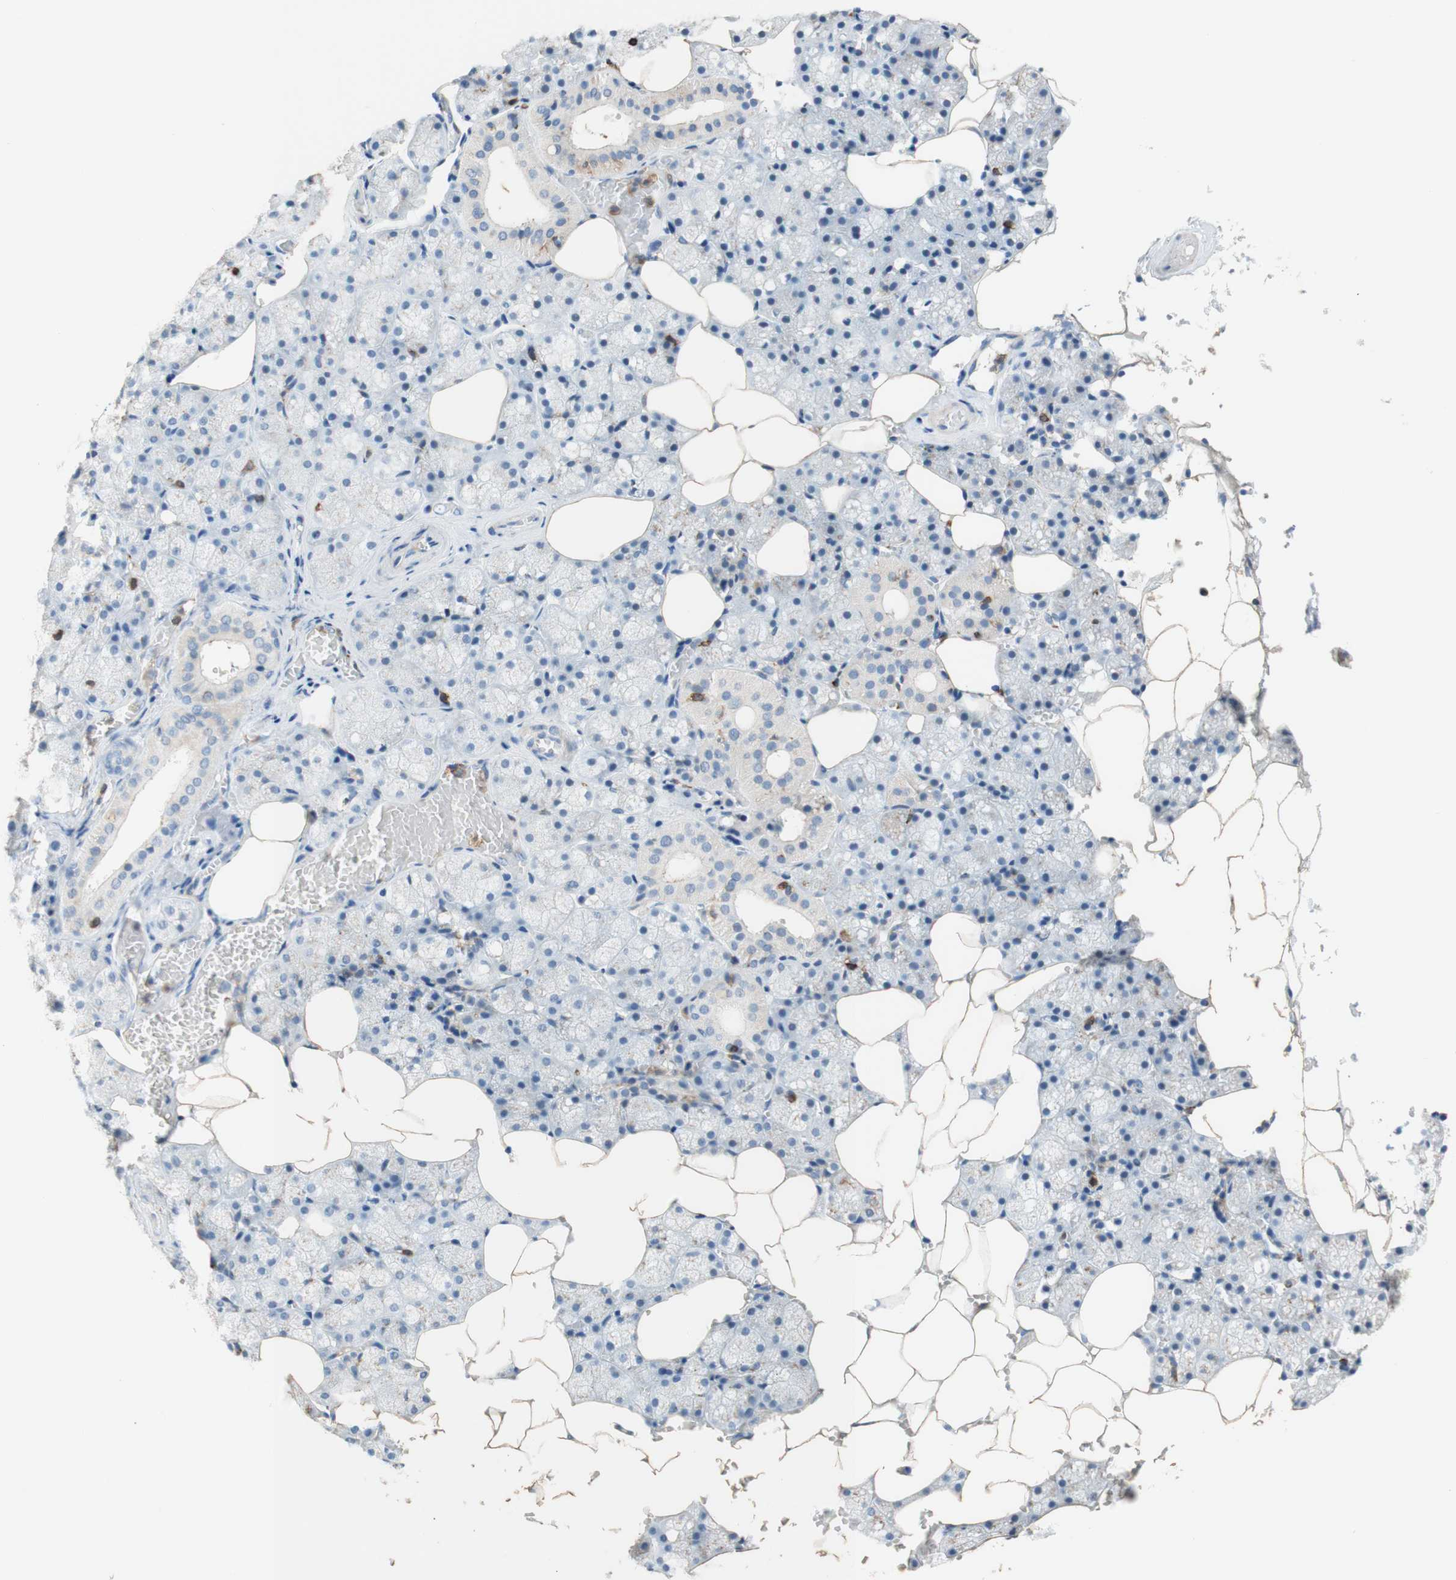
{"staining": {"intensity": "negative", "quantity": "none", "location": "none"}, "tissue": "salivary gland", "cell_type": "Glandular cells", "image_type": "normal", "snomed": [{"axis": "morphology", "description": "Normal tissue, NOS"}, {"axis": "topography", "description": "Salivary gland"}], "caption": "Immunohistochemistry photomicrograph of normal human salivary gland stained for a protein (brown), which exhibits no staining in glandular cells.", "gene": "SPINK6", "patient": {"sex": "male", "age": 62}}